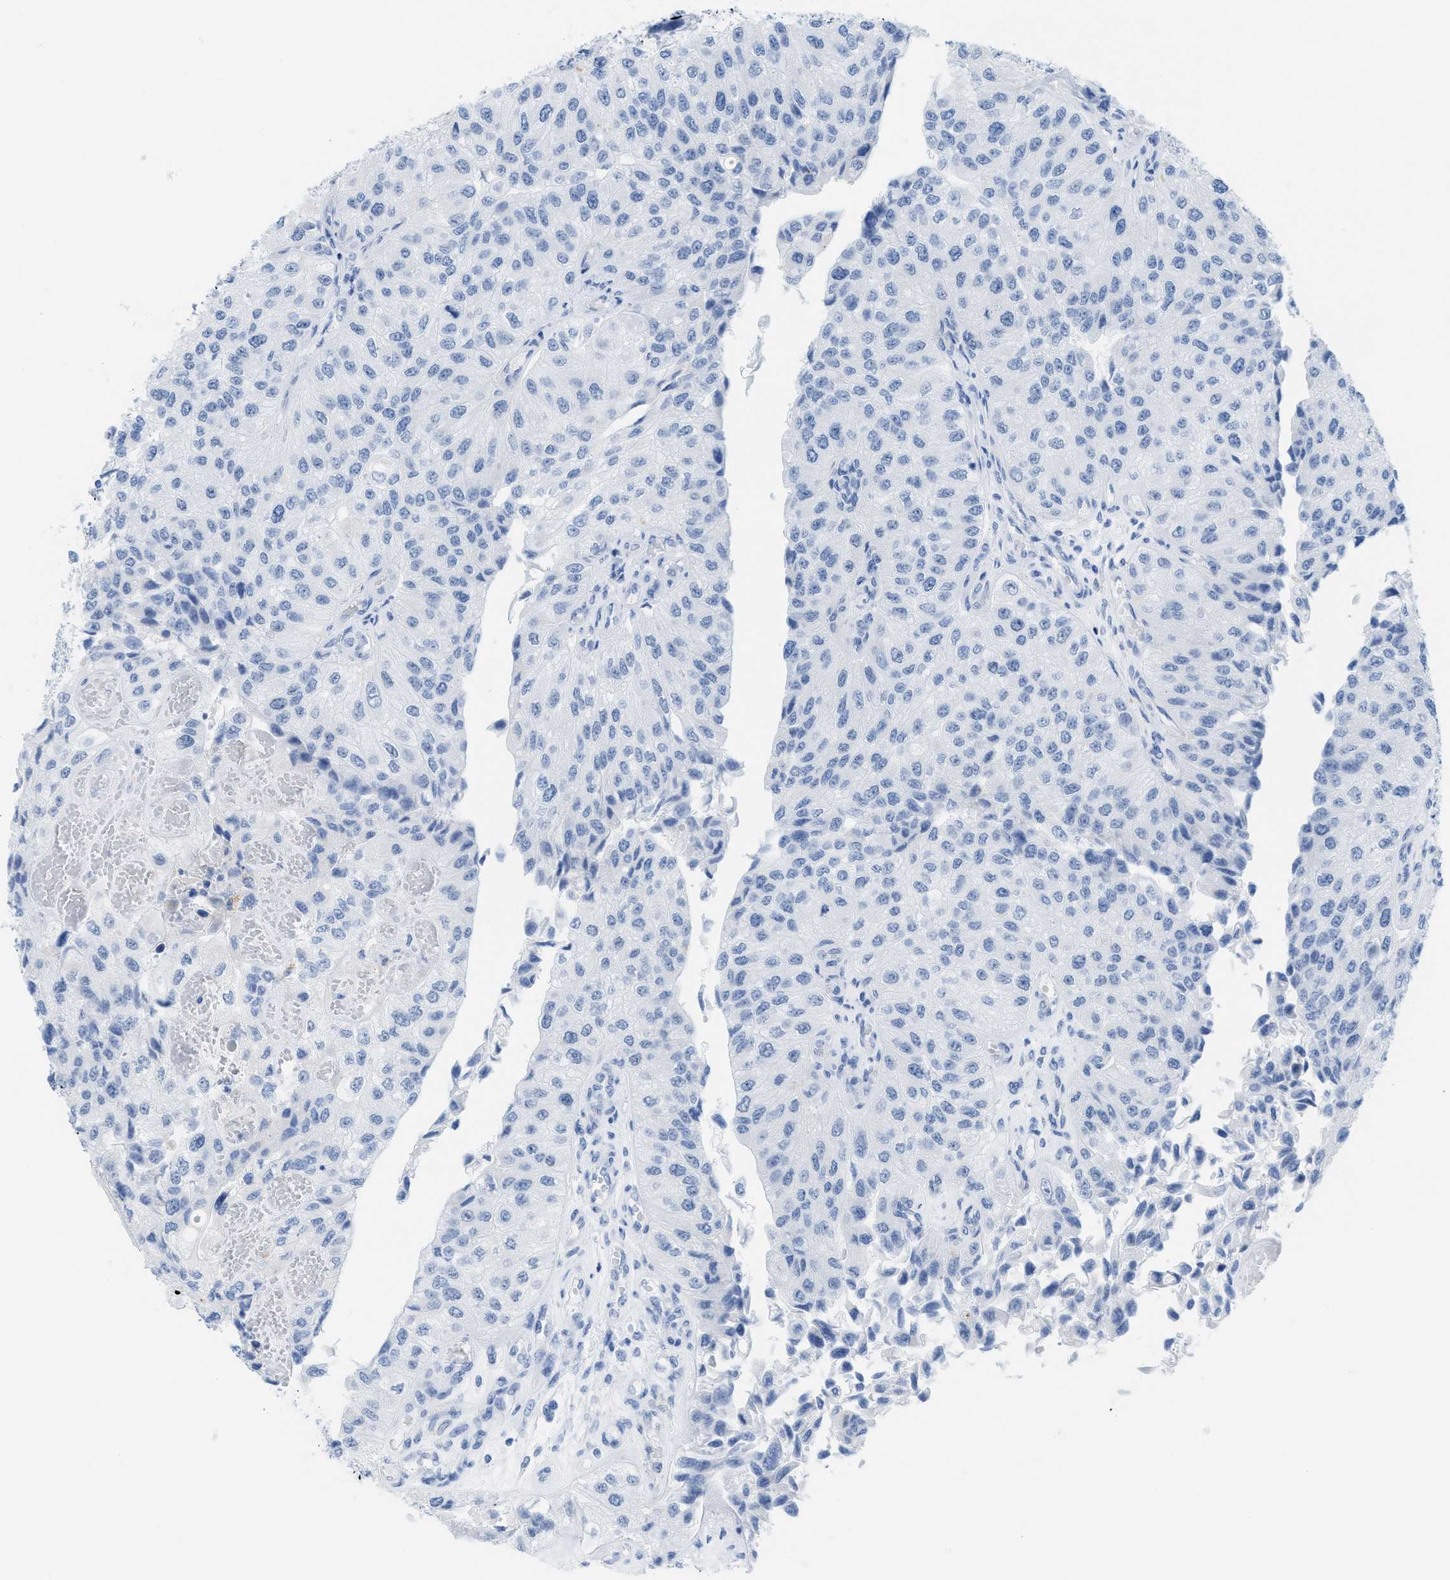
{"staining": {"intensity": "negative", "quantity": "none", "location": "none"}, "tissue": "urothelial cancer", "cell_type": "Tumor cells", "image_type": "cancer", "snomed": [{"axis": "morphology", "description": "Urothelial carcinoma, High grade"}, {"axis": "topography", "description": "Kidney"}, {"axis": "topography", "description": "Urinary bladder"}], "caption": "Immunohistochemistry (IHC) image of human urothelial cancer stained for a protein (brown), which exhibits no expression in tumor cells.", "gene": "WDR4", "patient": {"sex": "male", "age": 77}}